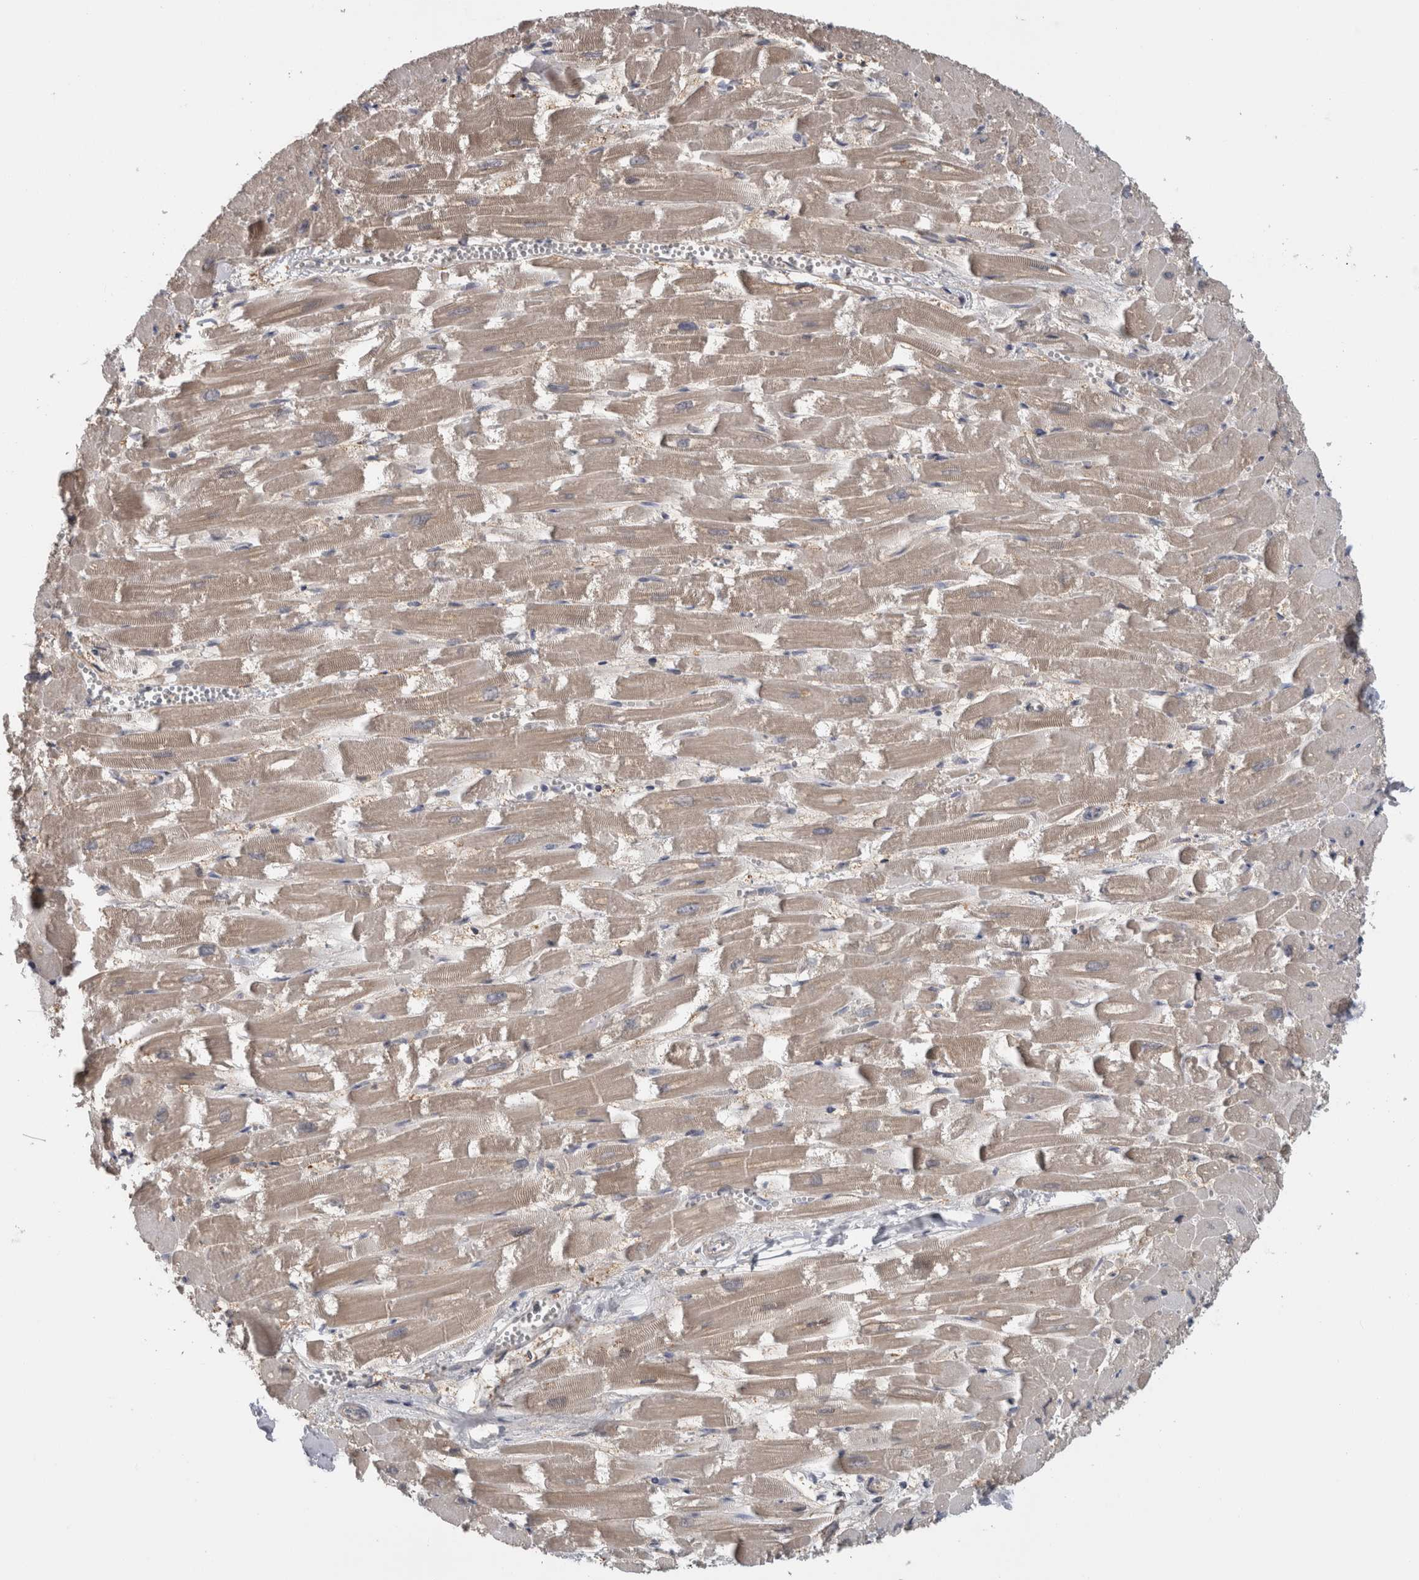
{"staining": {"intensity": "moderate", "quantity": ">75%", "location": "cytoplasmic/membranous"}, "tissue": "heart muscle", "cell_type": "Cardiomyocytes", "image_type": "normal", "snomed": [{"axis": "morphology", "description": "Normal tissue, NOS"}, {"axis": "topography", "description": "Heart"}], "caption": "IHC staining of benign heart muscle, which demonstrates medium levels of moderate cytoplasmic/membranous staining in about >75% of cardiomyocytes indicating moderate cytoplasmic/membranous protein staining. The staining was performed using DAB (3,3'-diaminobenzidine) (brown) for protein detection and nuclei were counterstained in hematoxylin (blue).", "gene": "USH1G", "patient": {"sex": "male", "age": 54}}